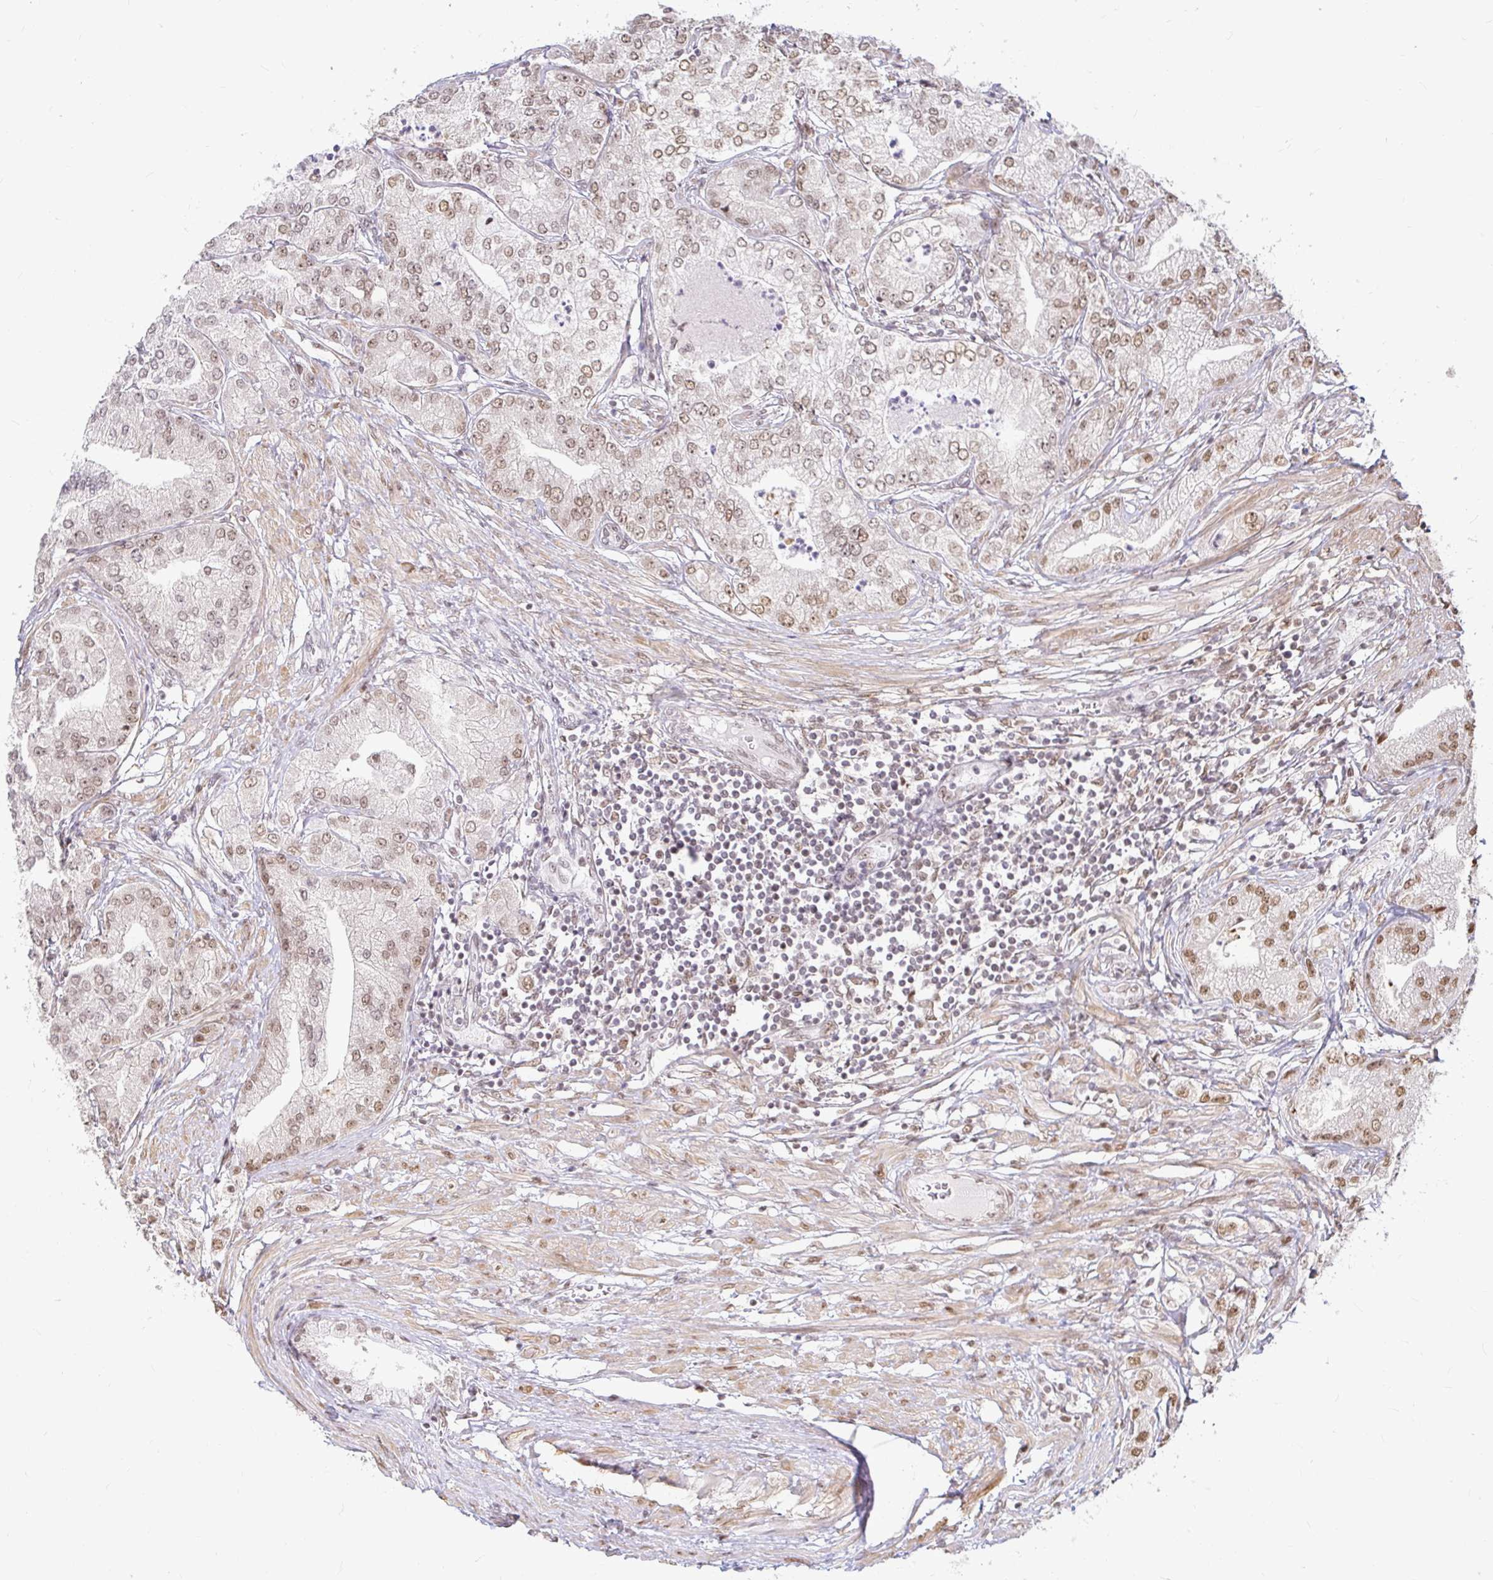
{"staining": {"intensity": "moderate", "quantity": ">75%", "location": "nuclear"}, "tissue": "prostate cancer", "cell_type": "Tumor cells", "image_type": "cancer", "snomed": [{"axis": "morphology", "description": "Adenocarcinoma, High grade"}, {"axis": "topography", "description": "Prostate"}], "caption": "Adenocarcinoma (high-grade) (prostate) stained for a protein demonstrates moderate nuclear positivity in tumor cells.", "gene": "HNRNPU", "patient": {"sex": "male", "age": 61}}